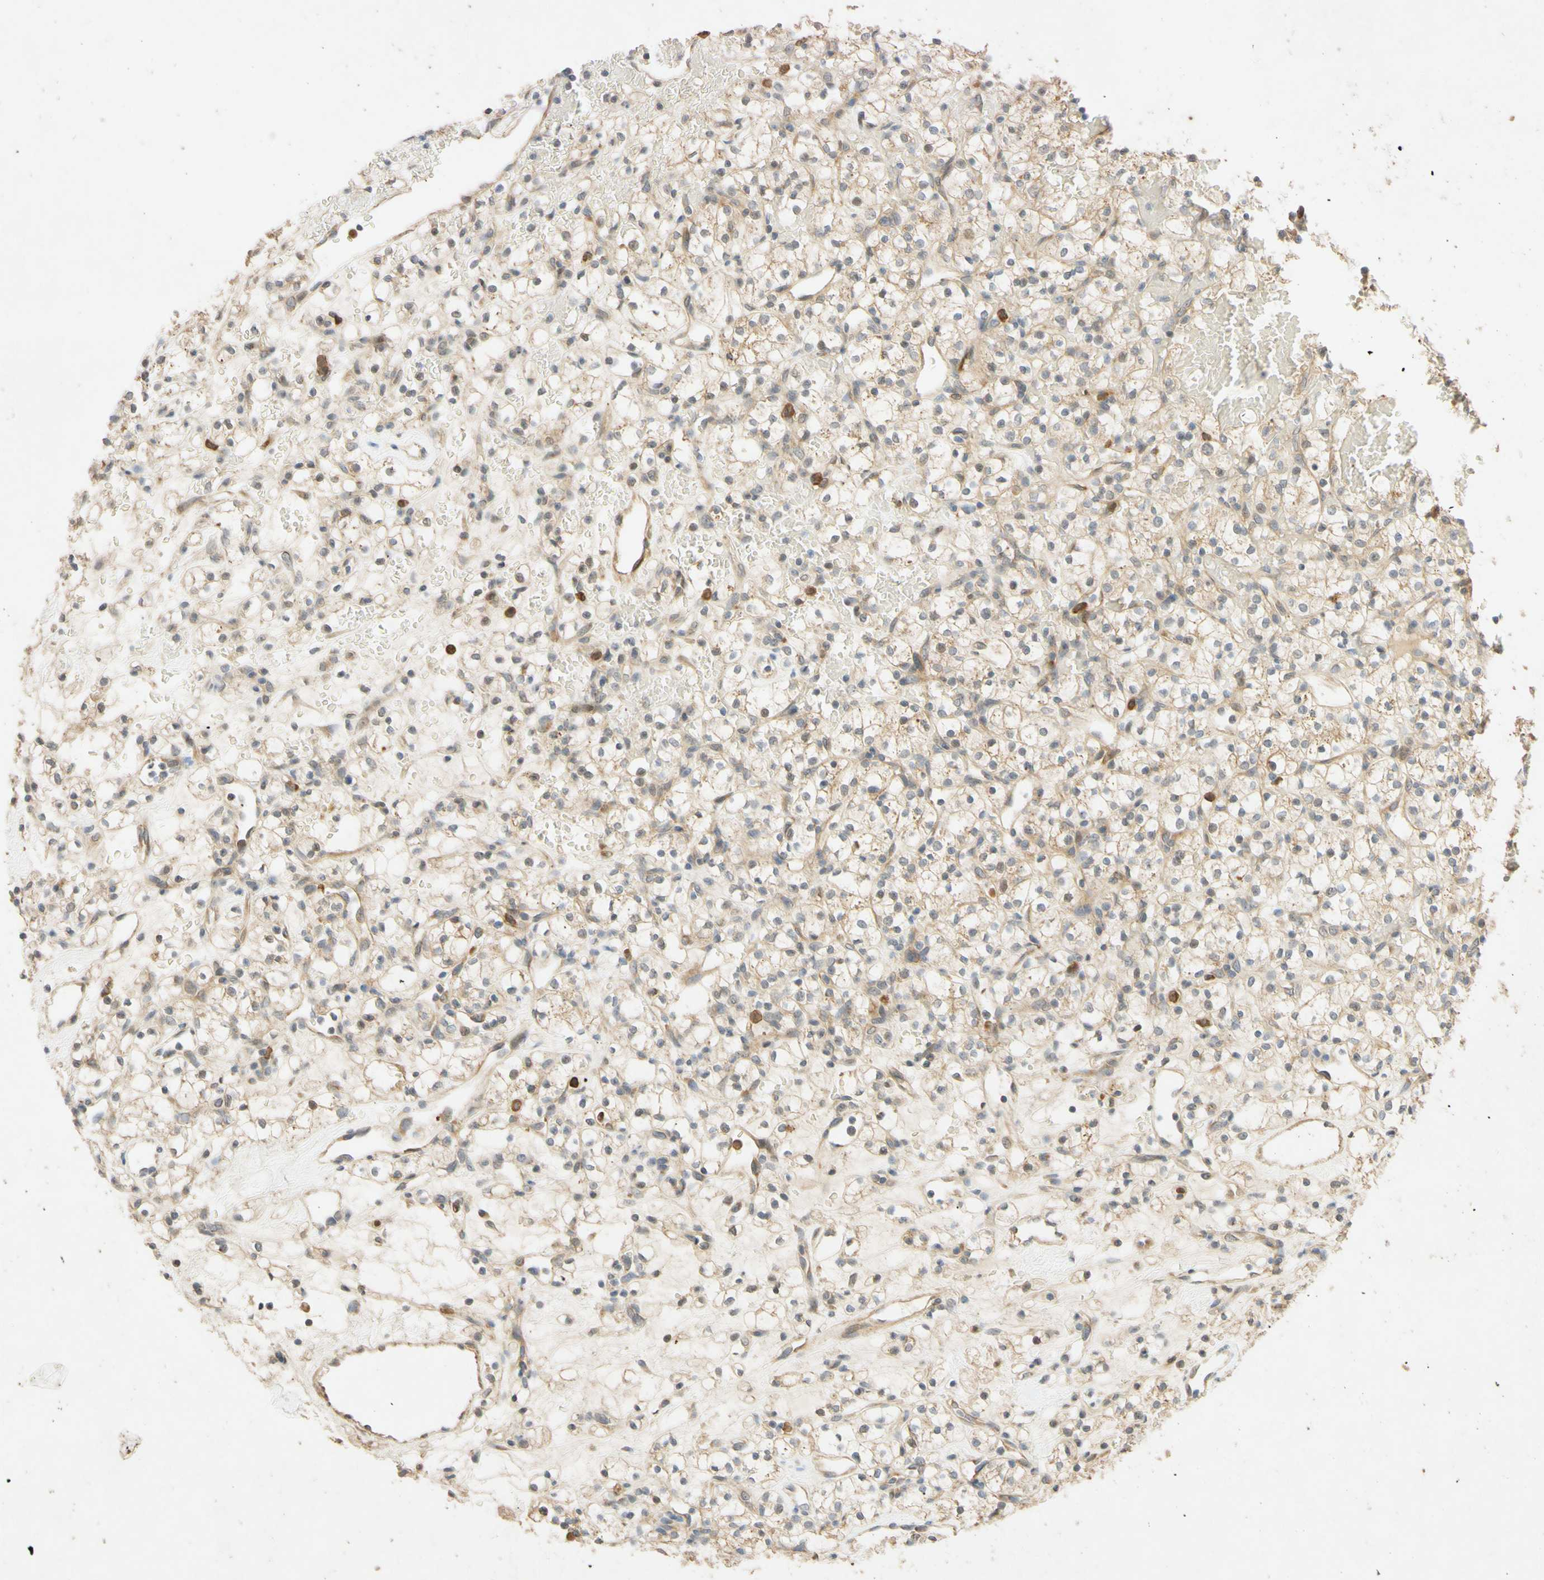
{"staining": {"intensity": "weak", "quantity": ">75%", "location": "cytoplasmic/membranous"}, "tissue": "renal cancer", "cell_type": "Tumor cells", "image_type": "cancer", "snomed": [{"axis": "morphology", "description": "Adenocarcinoma, NOS"}, {"axis": "topography", "description": "Kidney"}], "caption": "Immunohistochemical staining of human renal adenocarcinoma displays weak cytoplasmic/membranous protein staining in approximately >75% of tumor cells.", "gene": "GATA1", "patient": {"sex": "female", "age": 60}}